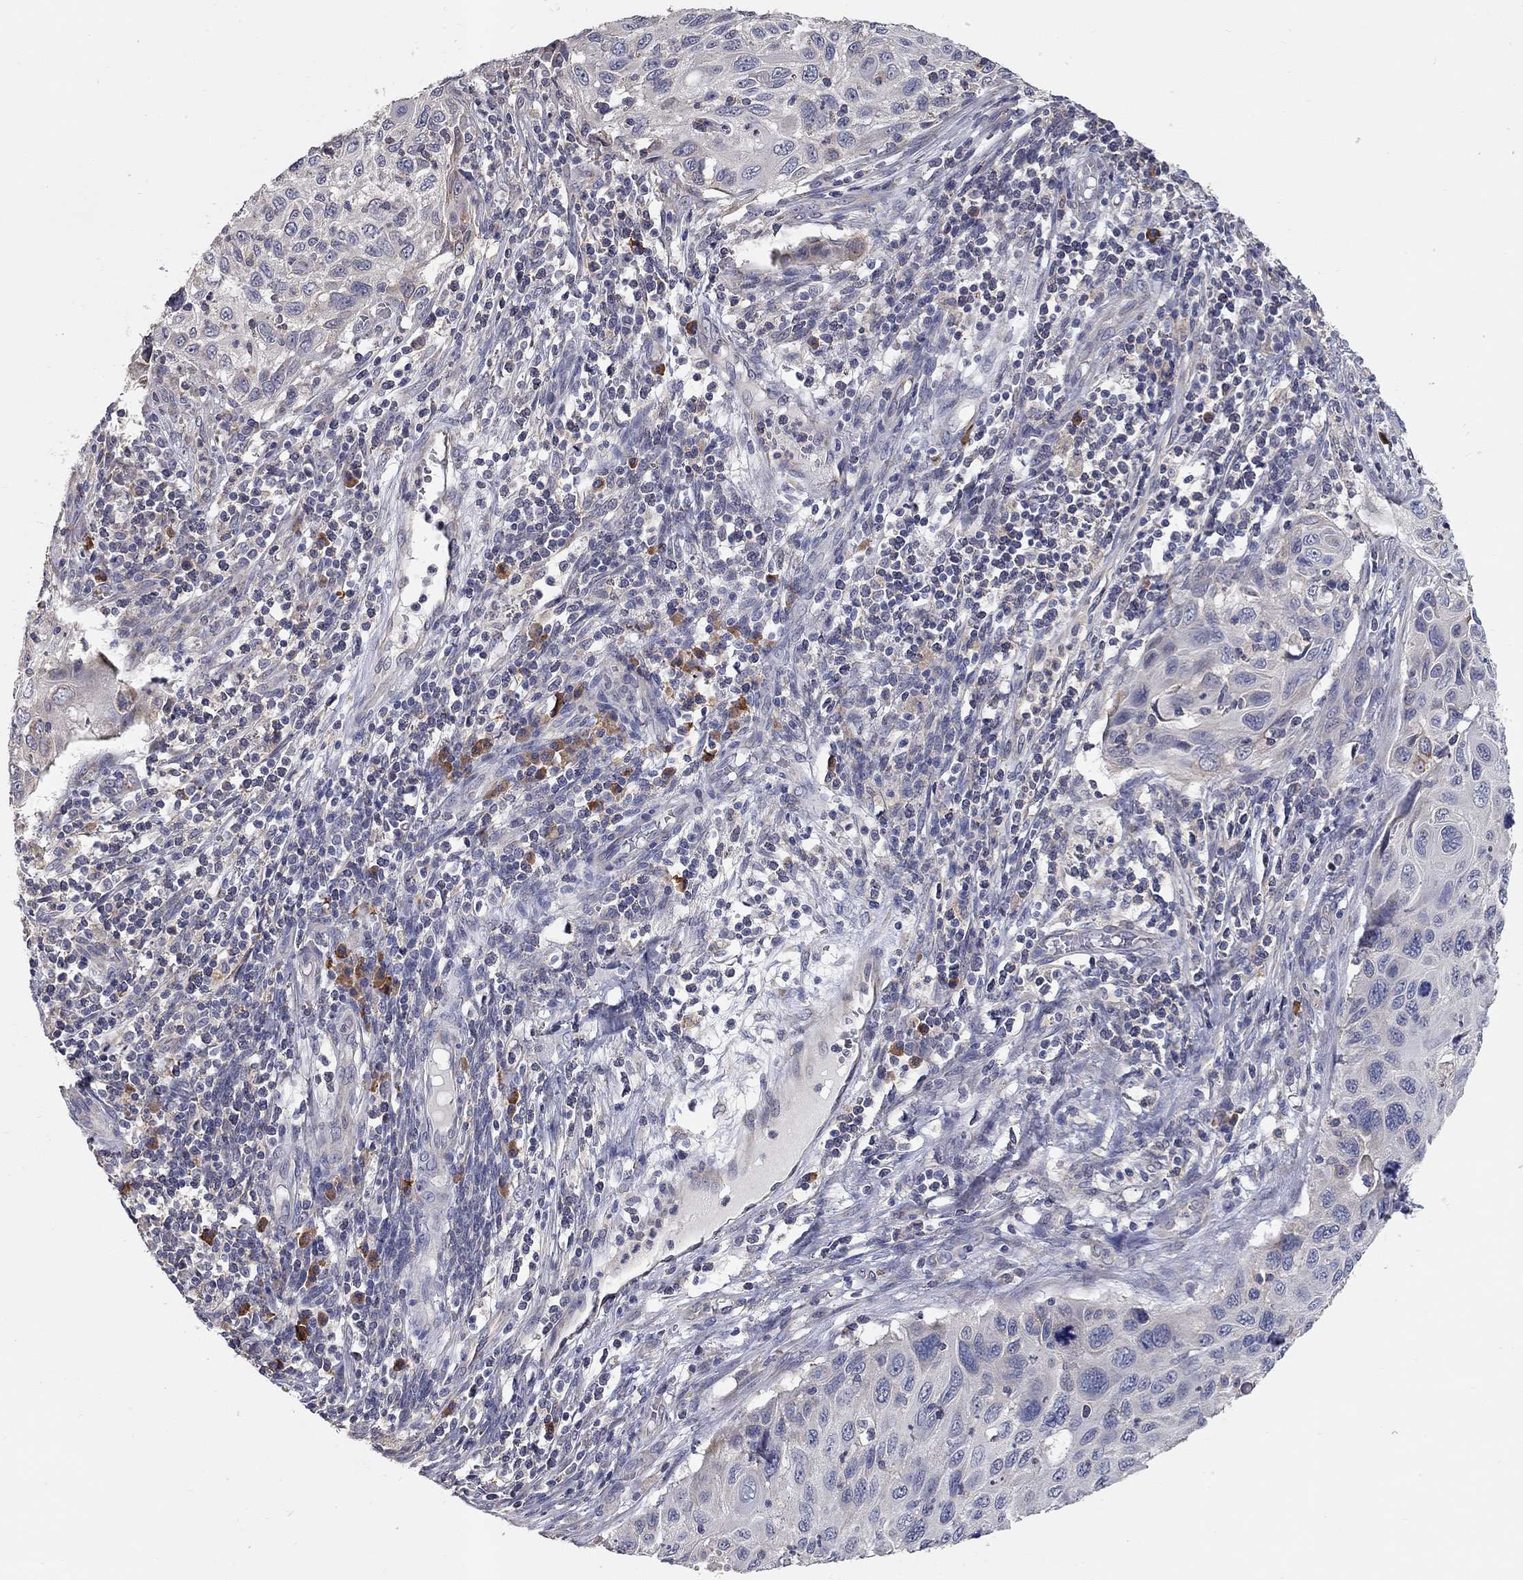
{"staining": {"intensity": "negative", "quantity": "none", "location": "none"}, "tissue": "cervical cancer", "cell_type": "Tumor cells", "image_type": "cancer", "snomed": [{"axis": "morphology", "description": "Squamous cell carcinoma, NOS"}, {"axis": "topography", "description": "Cervix"}], "caption": "This is an immunohistochemistry (IHC) photomicrograph of human cervical cancer (squamous cell carcinoma). There is no expression in tumor cells.", "gene": "XAGE2", "patient": {"sex": "female", "age": 70}}